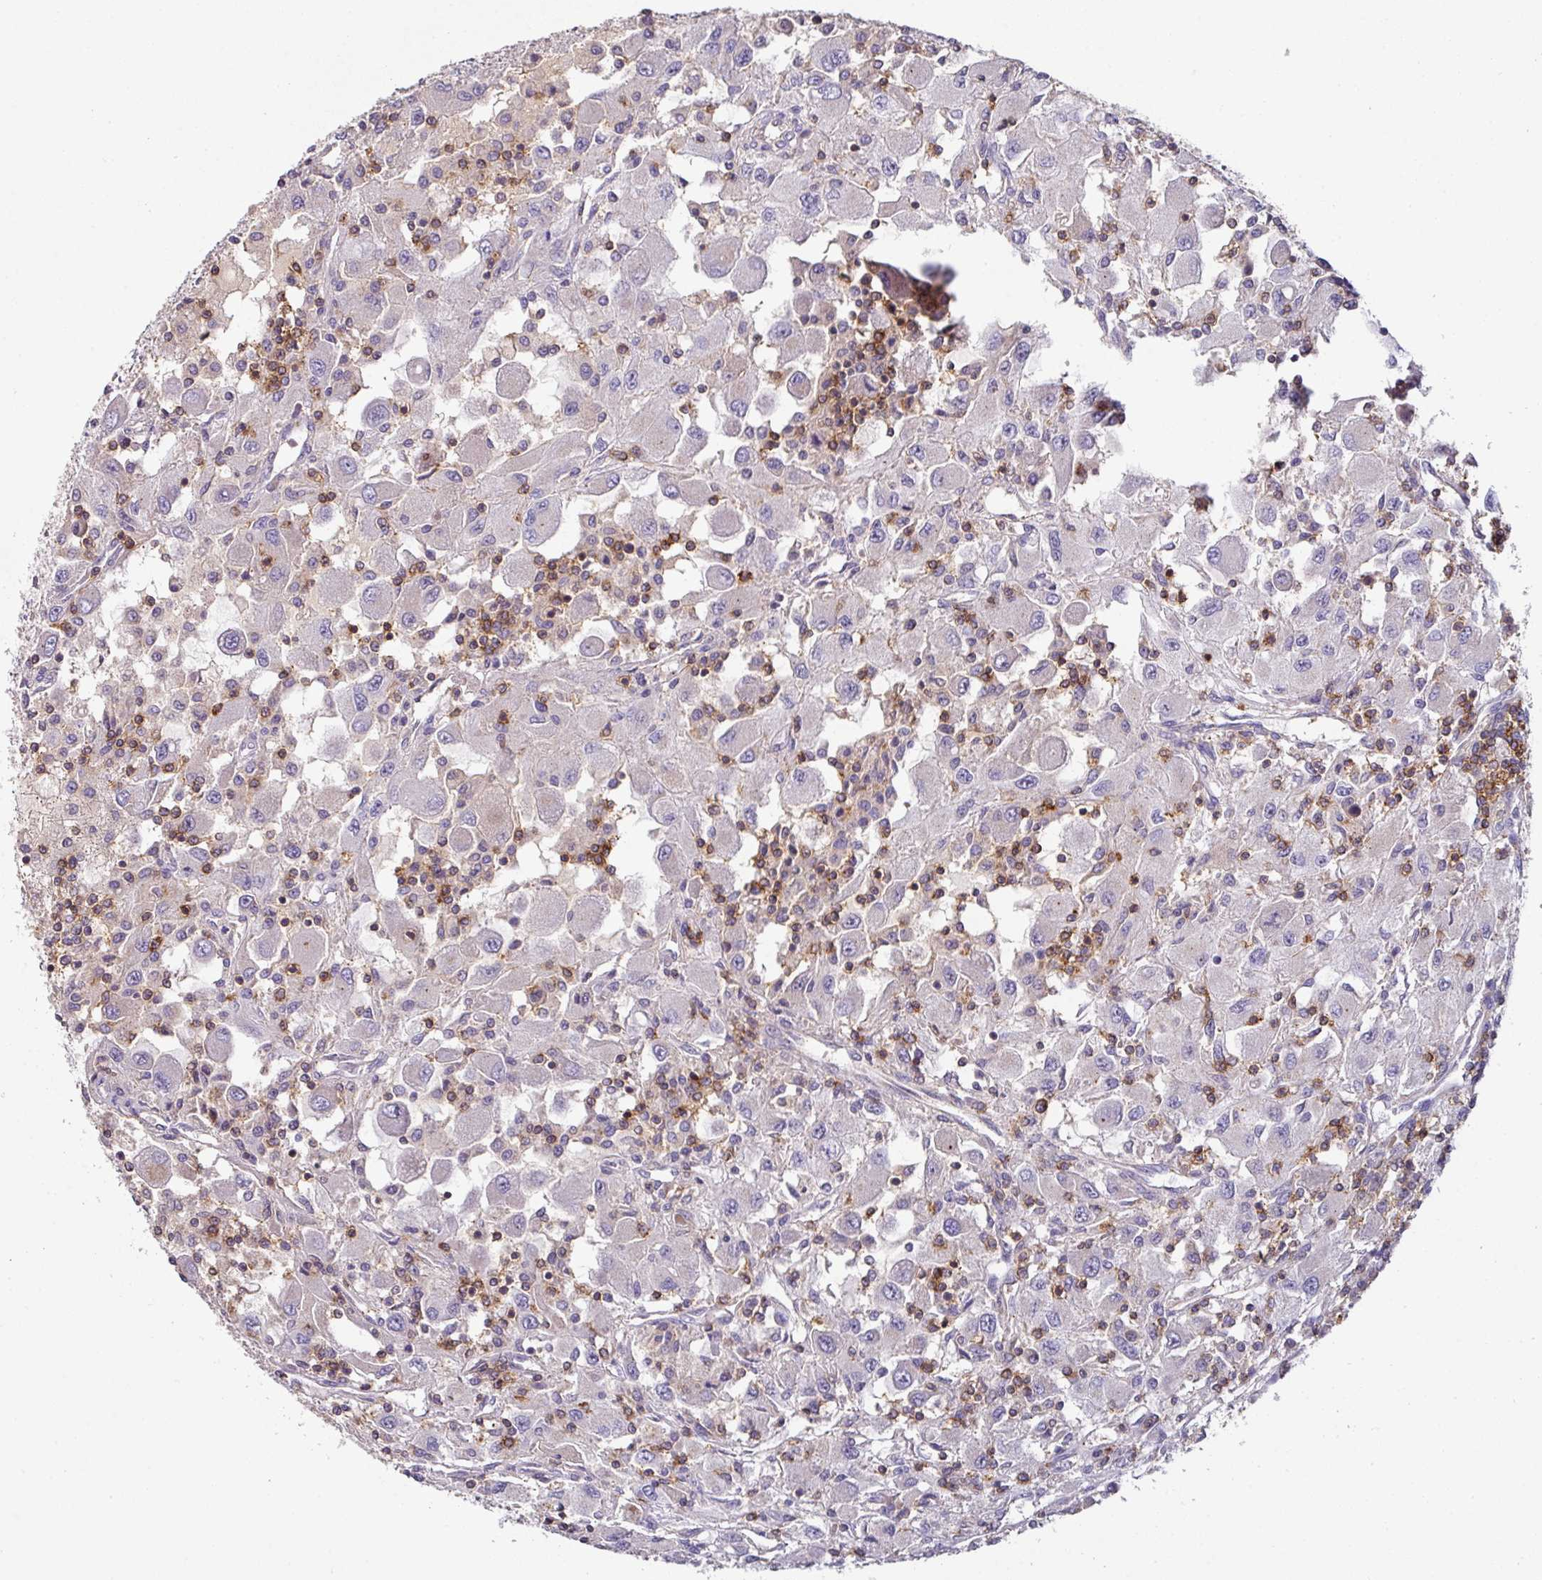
{"staining": {"intensity": "negative", "quantity": "none", "location": "none"}, "tissue": "renal cancer", "cell_type": "Tumor cells", "image_type": "cancer", "snomed": [{"axis": "morphology", "description": "Adenocarcinoma, NOS"}, {"axis": "topography", "description": "Kidney"}], "caption": "Histopathology image shows no significant protein staining in tumor cells of renal cancer. (Stains: DAB IHC with hematoxylin counter stain, Microscopy: brightfield microscopy at high magnification).", "gene": "CD3G", "patient": {"sex": "female", "age": 67}}